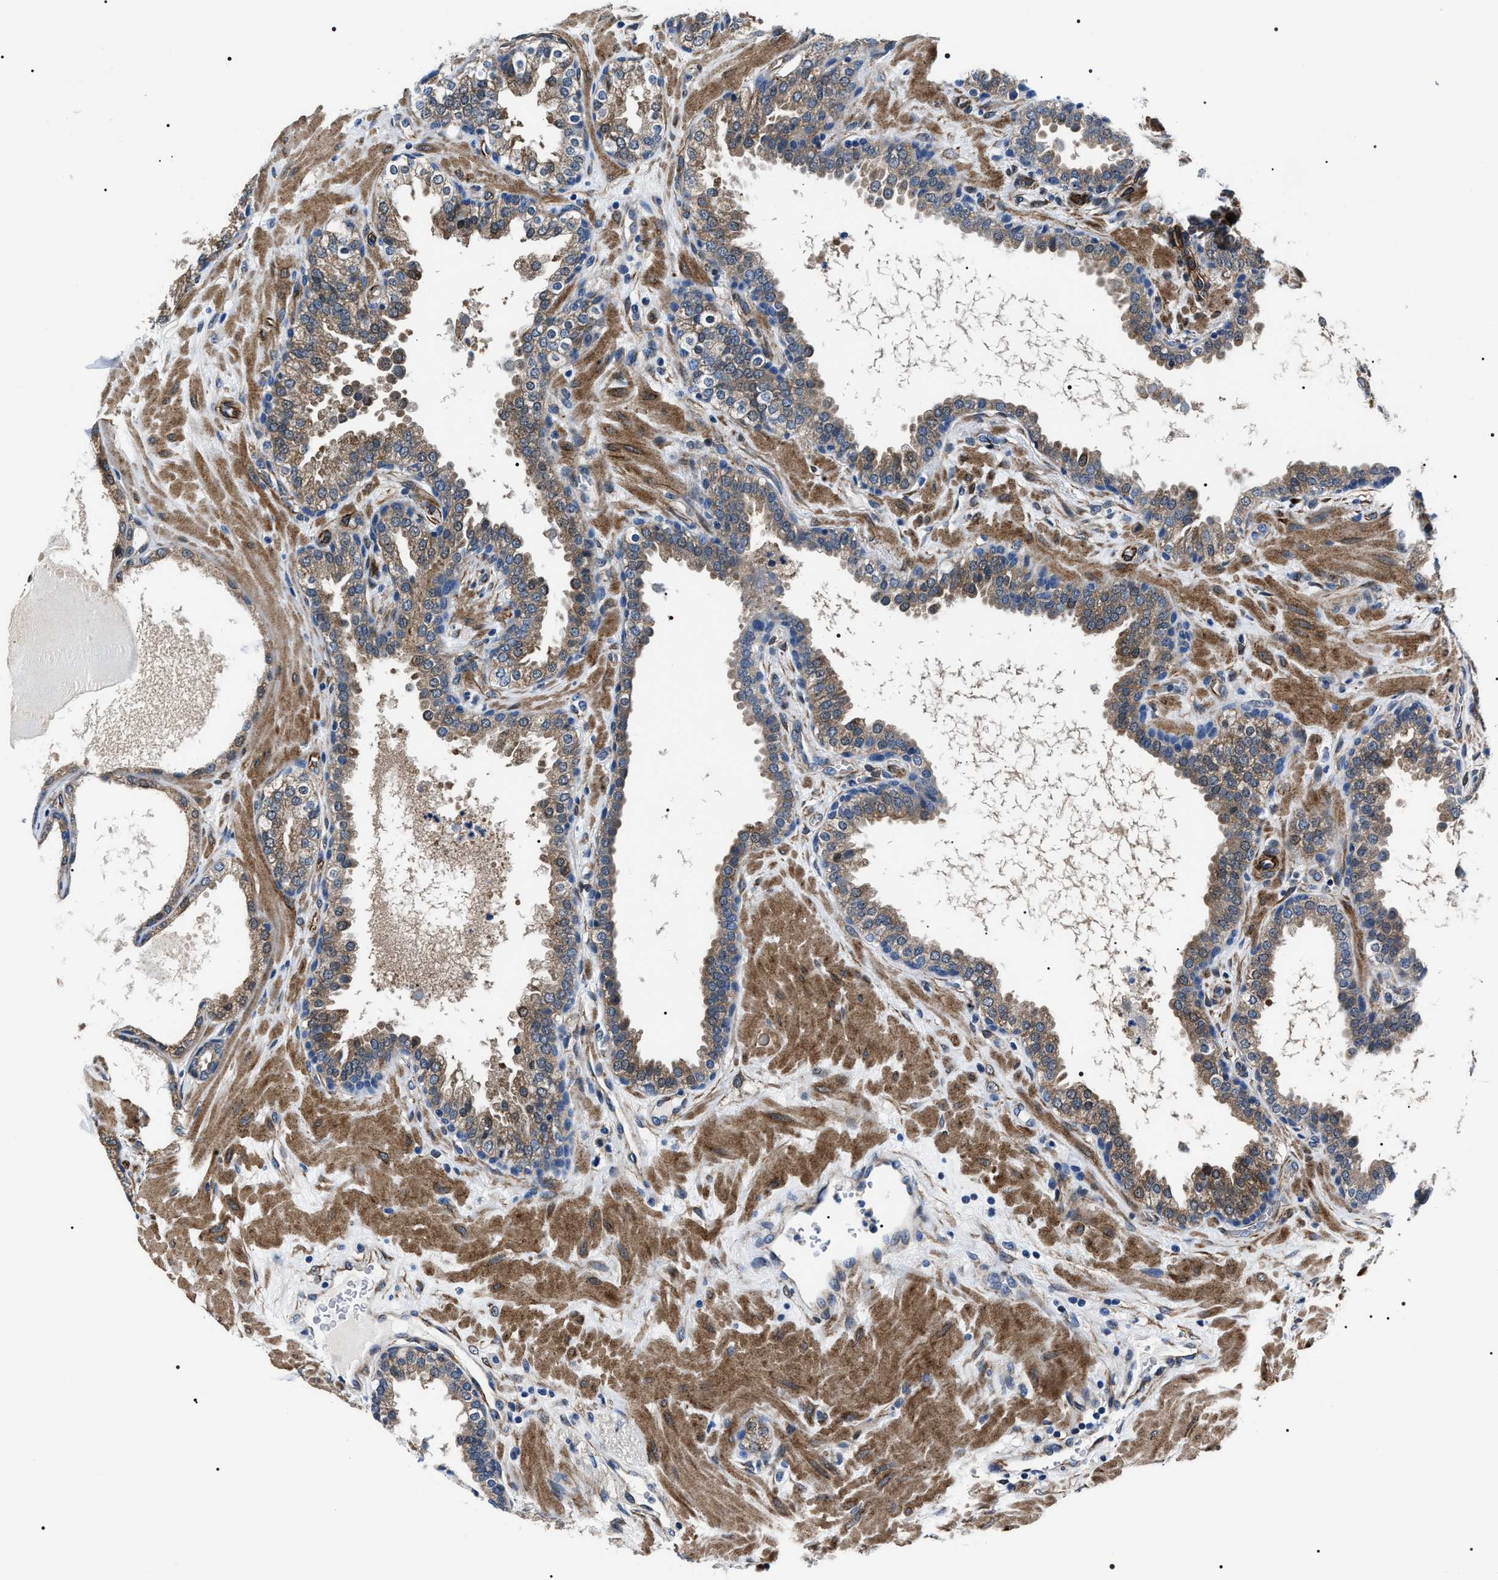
{"staining": {"intensity": "weak", "quantity": "25%-75%", "location": "cytoplasmic/membranous"}, "tissue": "prostate", "cell_type": "Glandular cells", "image_type": "normal", "snomed": [{"axis": "morphology", "description": "Normal tissue, NOS"}, {"axis": "topography", "description": "Prostate"}], "caption": "The image reveals a brown stain indicating the presence of a protein in the cytoplasmic/membranous of glandular cells in prostate. (IHC, brightfield microscopy, high magnification).", "gene": "BAG2", "patient": {"sex": "male", "age": 51}}